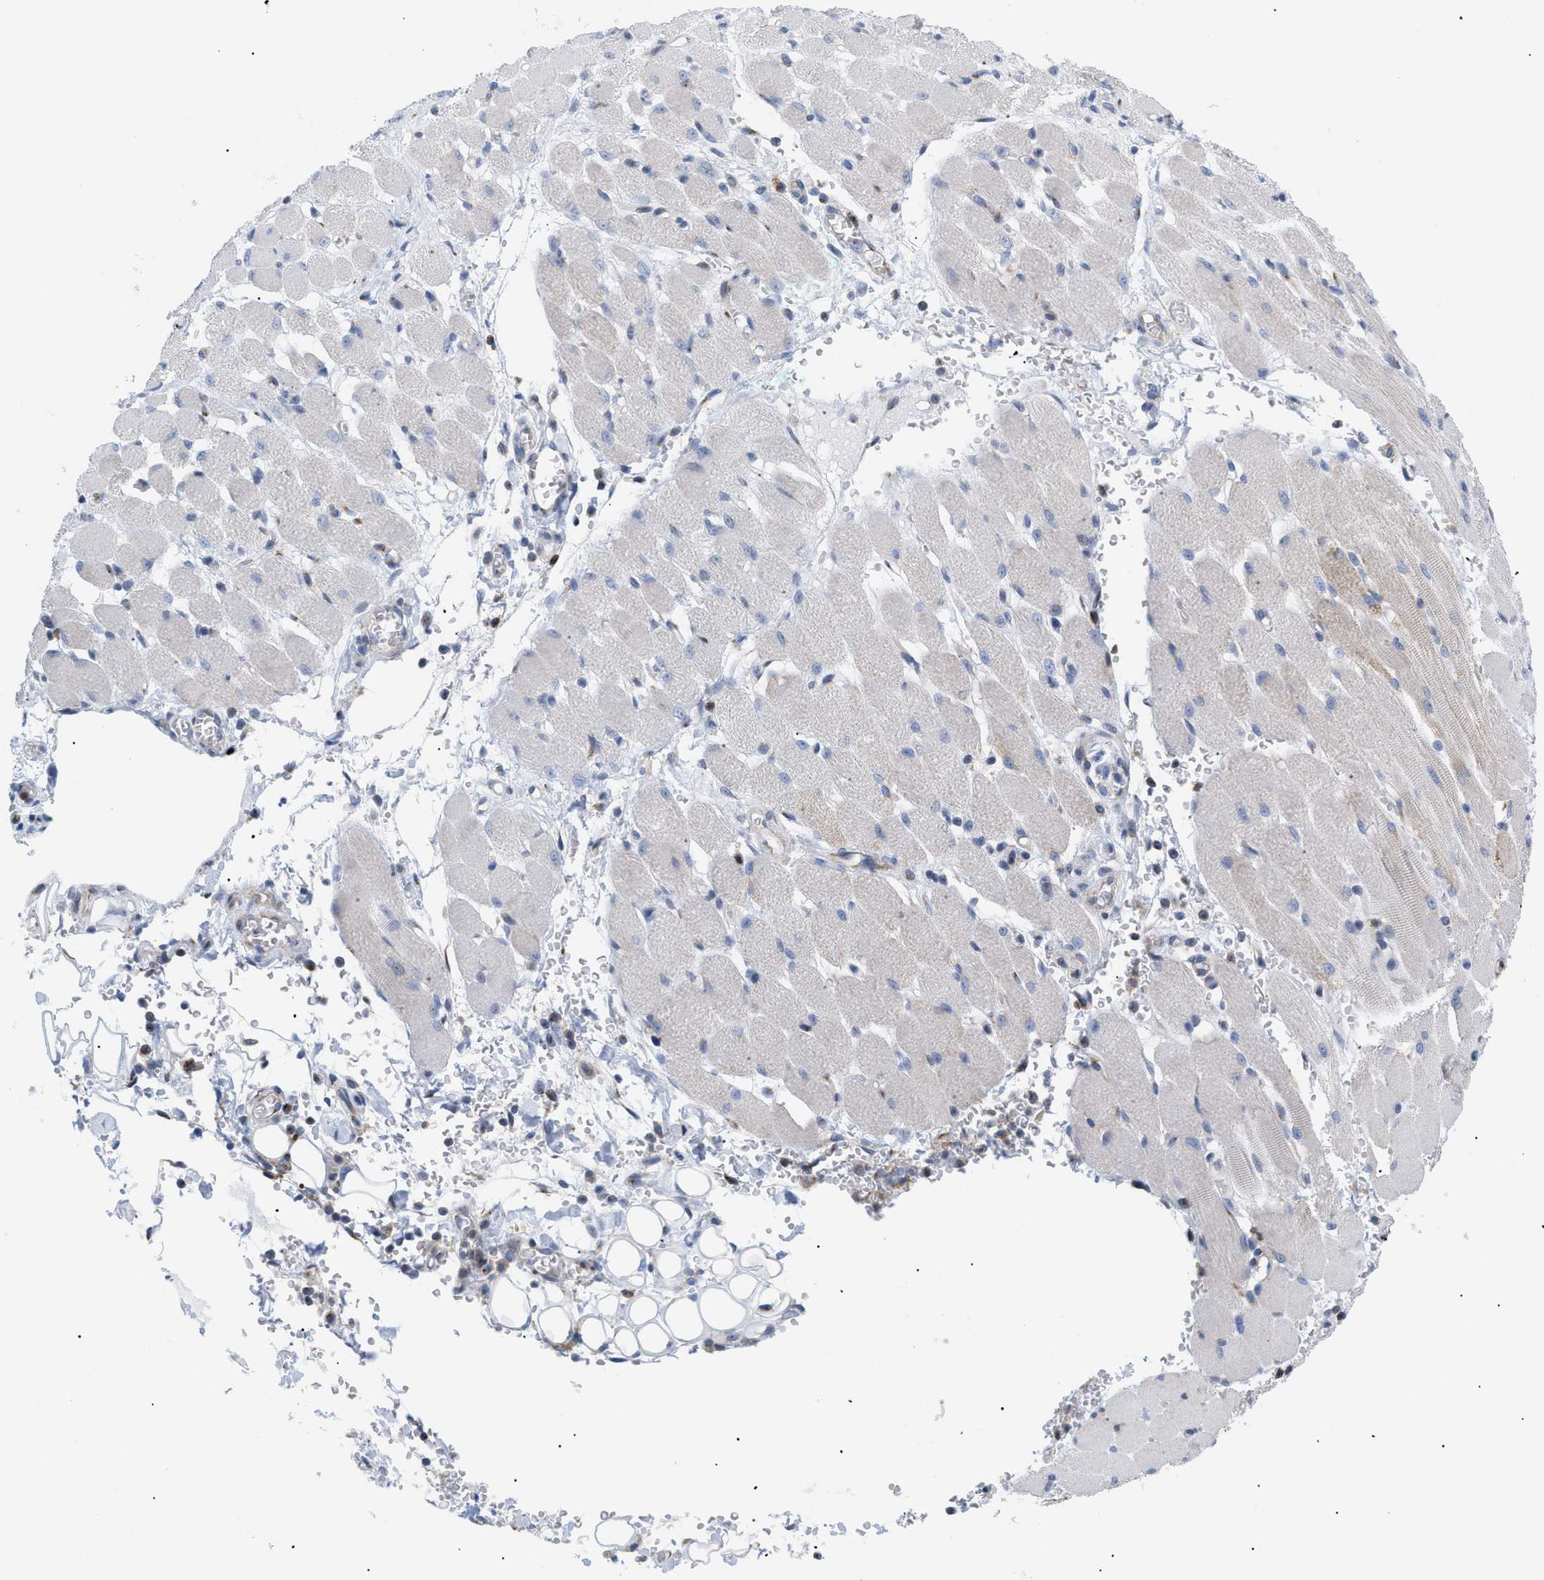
{"staining": {"intensity": "moderate", "quantity": ">75%", "location": "cytoplasmic/membranous"}, "tissue": "adipose tissue", "cell_type": "Adipocytes", "image_type": "normal", "snomed": [{"axis": "morphology", "description": "Squamous cell carcinoma, NOS"}, {"axis": "topography", "description": "Oral tissue"}, {"axis": "topography", "description": "Head-Neck"}], "caption": "This is a photomicrograph of IHC staining of normal adipose tissue, which shows moderate staining in the cytoplasmic/membranous of adipocytes.", "gene": "TMEM17", "patient": {"sex": "female", "age": 50}}